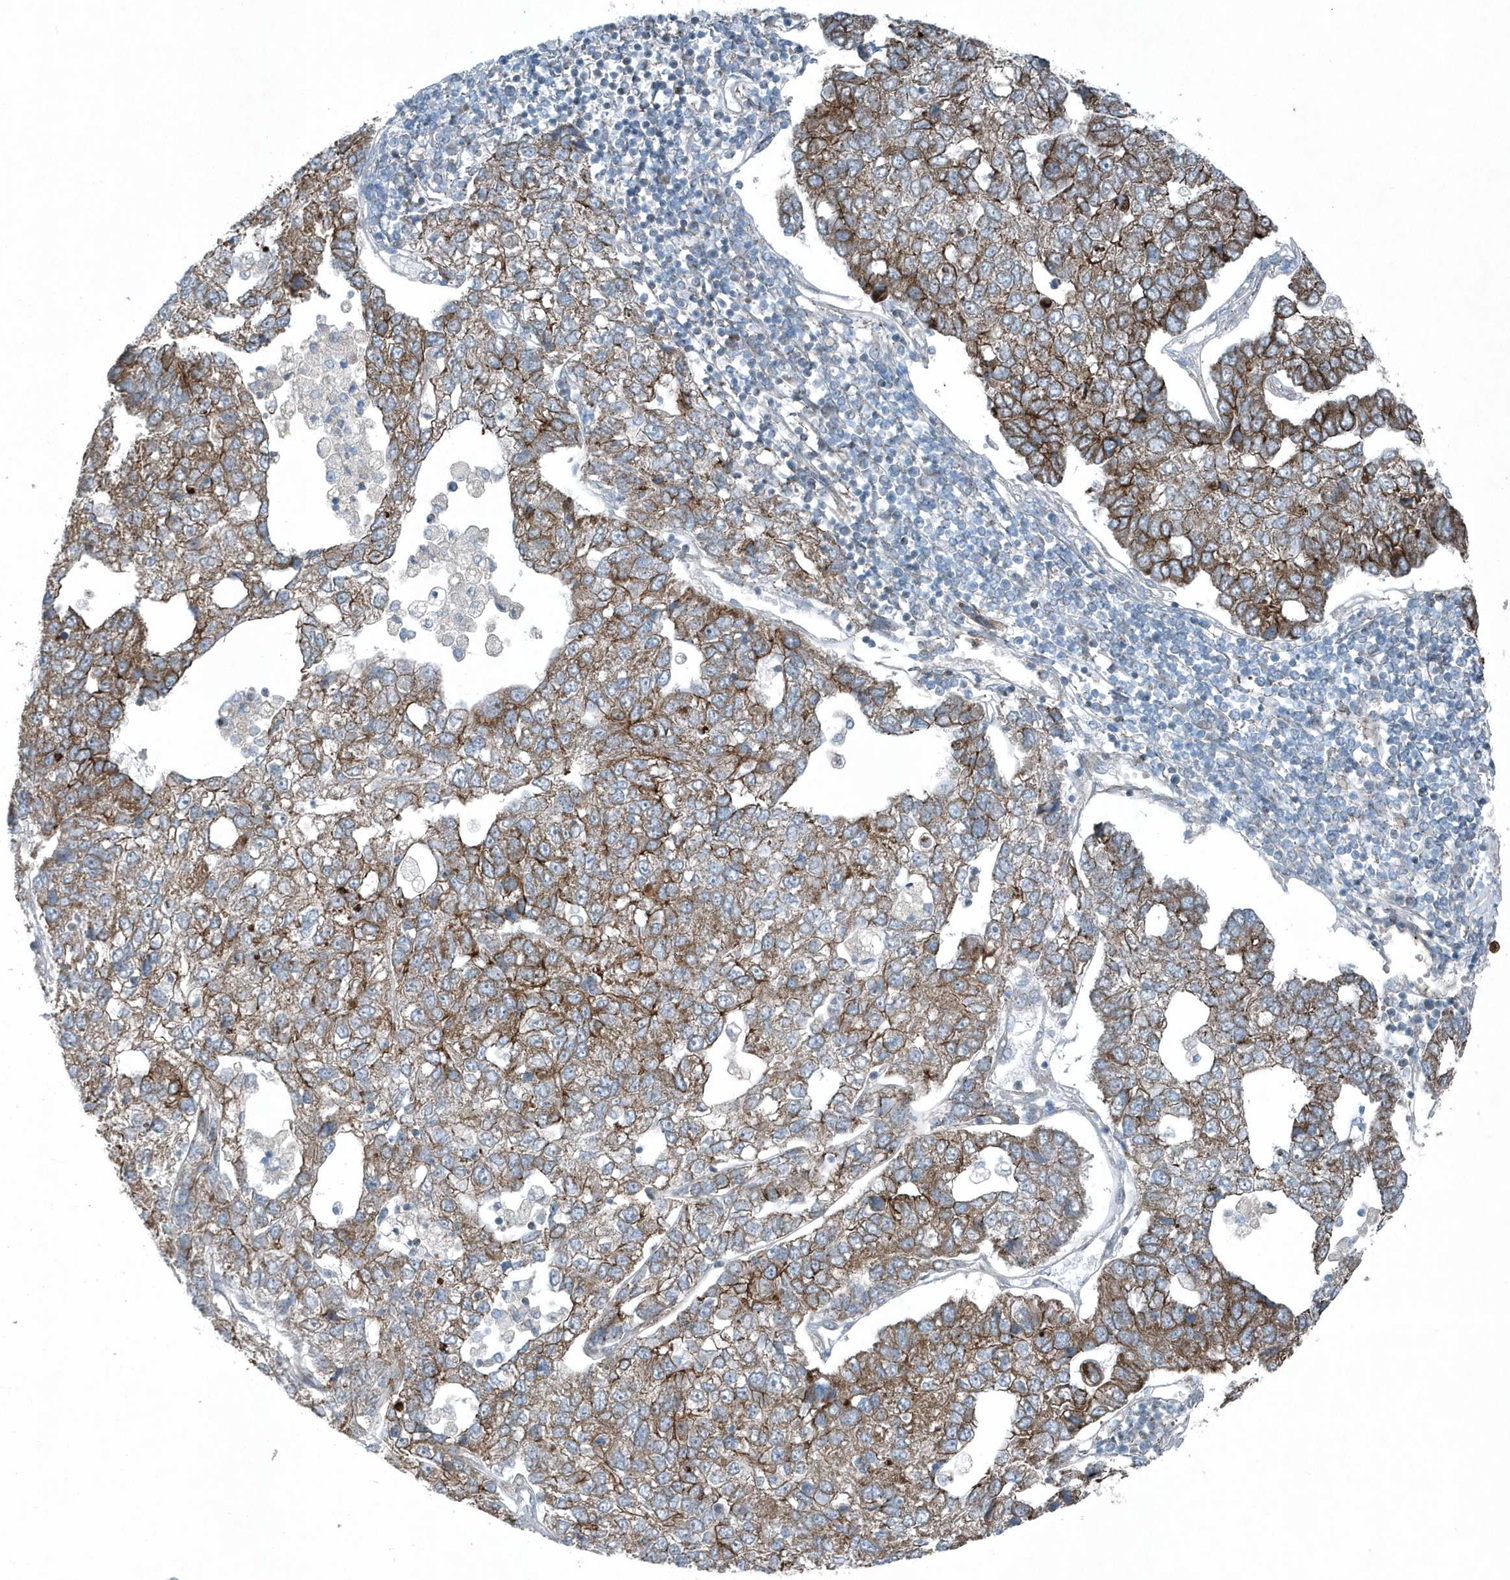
{"staining": {"intensity": "moderate", "quantity": "25%-75%", "location": "cytoplasmic/membranous"}, "tissue": "pancreatic cancer", "cell_type": "Tumor cells", "image_type": "cancer", "snomed": [{"axis": "morphology", "description": "Adenocarcinoma, NOS"}, {"axis": "topography", "description": "Pancreas"}], "caption": "Immunohistochemical staining of adenocarcinoma (pancreatic) exhibits medium levels of moderate cytoplasmic/membranous positivity in about 25%-75% of tumor cells.", "gene": "GCC2", "patient": {"sex": "female", "age": 61}}